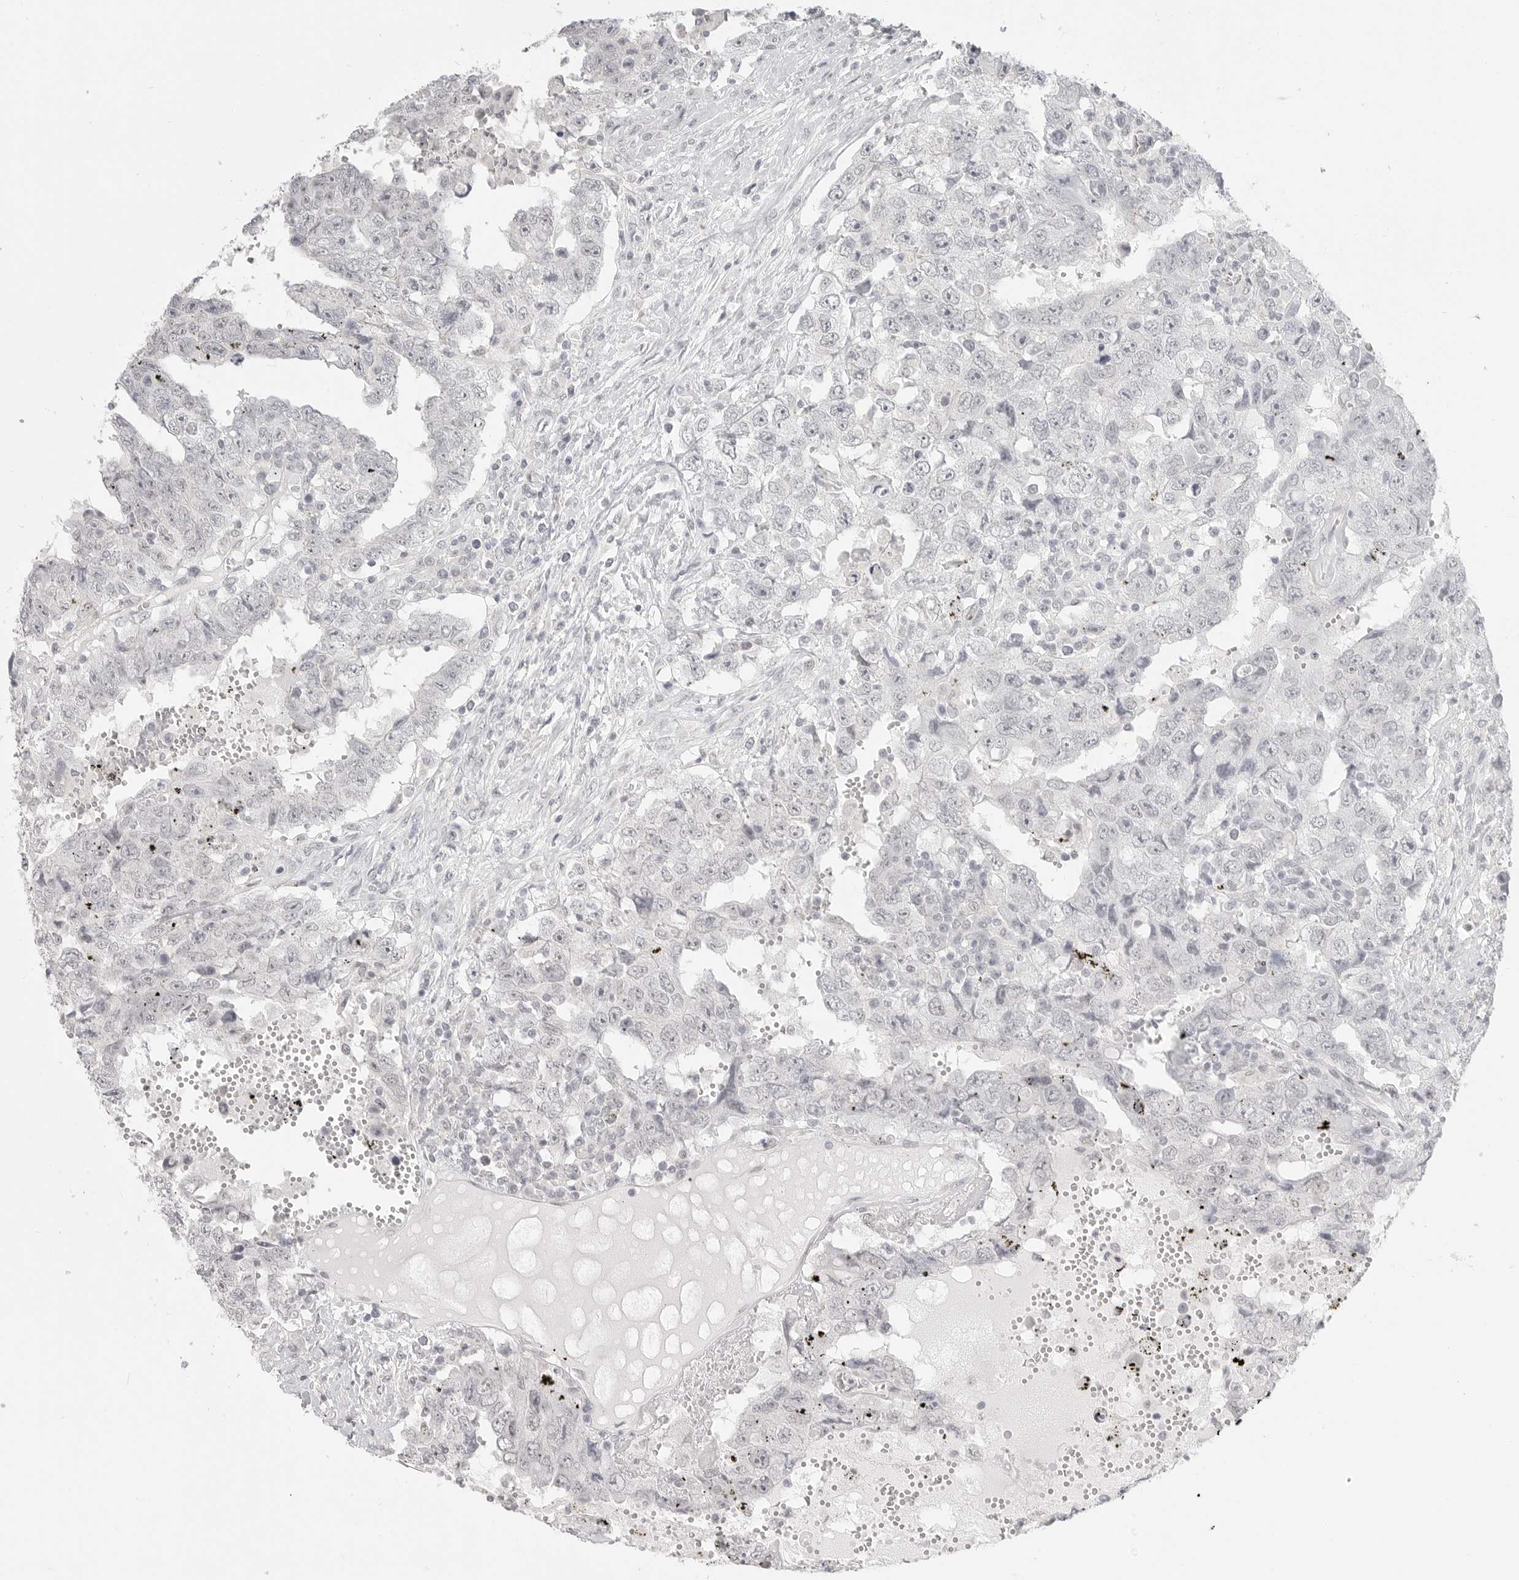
{"staining": {"intensity": "negative", "quantity": "none", "location": "none"}, "tissue": "testis cancer", "cell_type": "Tumor cells", "image_type": "cancer", "snomed": [{"axis": "morphology", "description": "Carcinoma, Embryonal, NOS"}, {"axis": "topography", "description": "Testis"}], "caption": "Immunohistochemistry (IHC) photomicrograph of neoplastic tissue: human testis cancer stained with DAB reveals no significant protein staining in tumor cells.", "gene": "KLK11", "patient": {"sex": "male", "age": 26}}